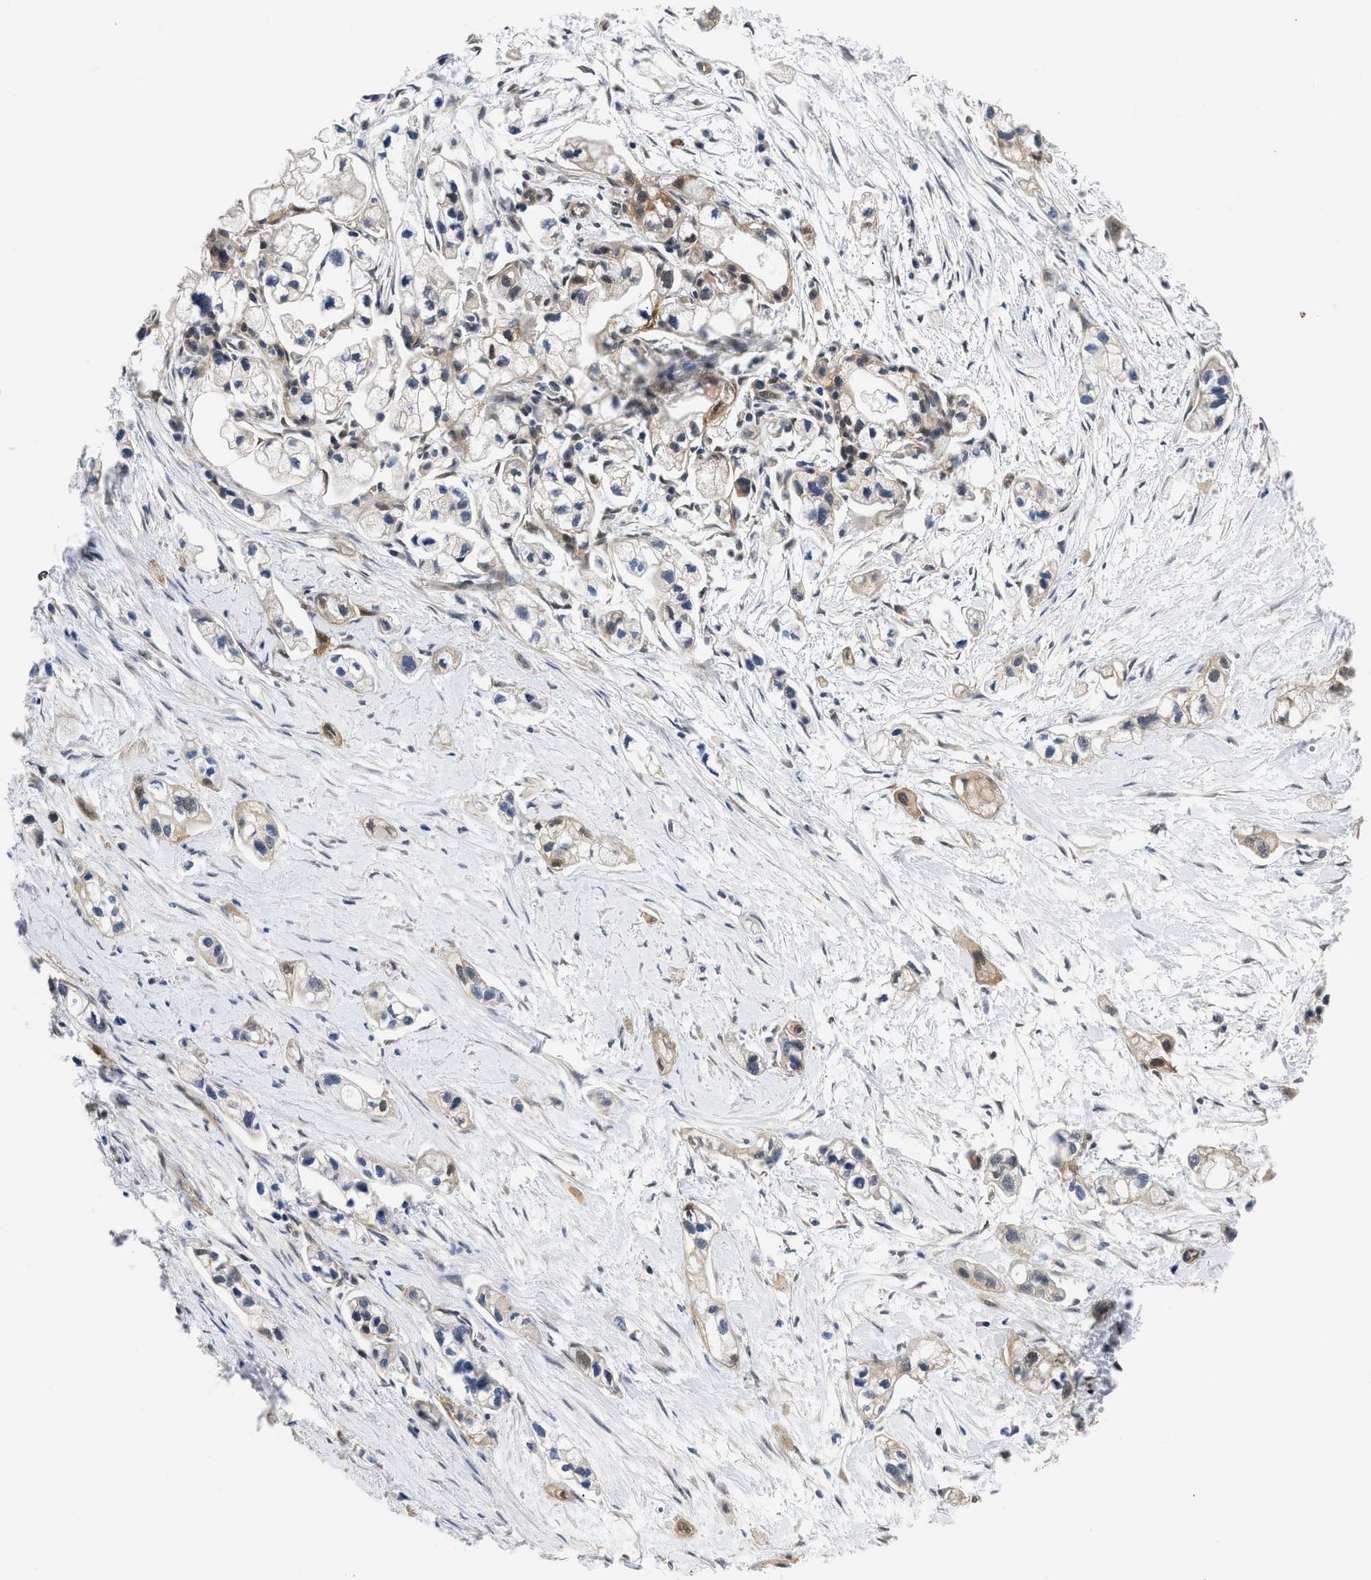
{"staining": {"intensity": "moderate", "quantity": "<25%", "location": "cytoplasmic/membranous"}, "tissue": "pancreatic cancer", "cell_type": "Tumor cells", "image_type": "cancer", "snomed": [{"axis": "morphology", "description": "Adenocarcinoma, NOS"}, {"axis": "topography", "description": "Pancreas"}], "caption": "Pancreatic adenocarcinoma stained with DAB immunohistochemistry exhibits low levels of moderate cytoplasmic/membranous staining in approximately <25% of tumor cells.", "gene": "XPO5", "patient": {"sex": "male", "age": 74}}